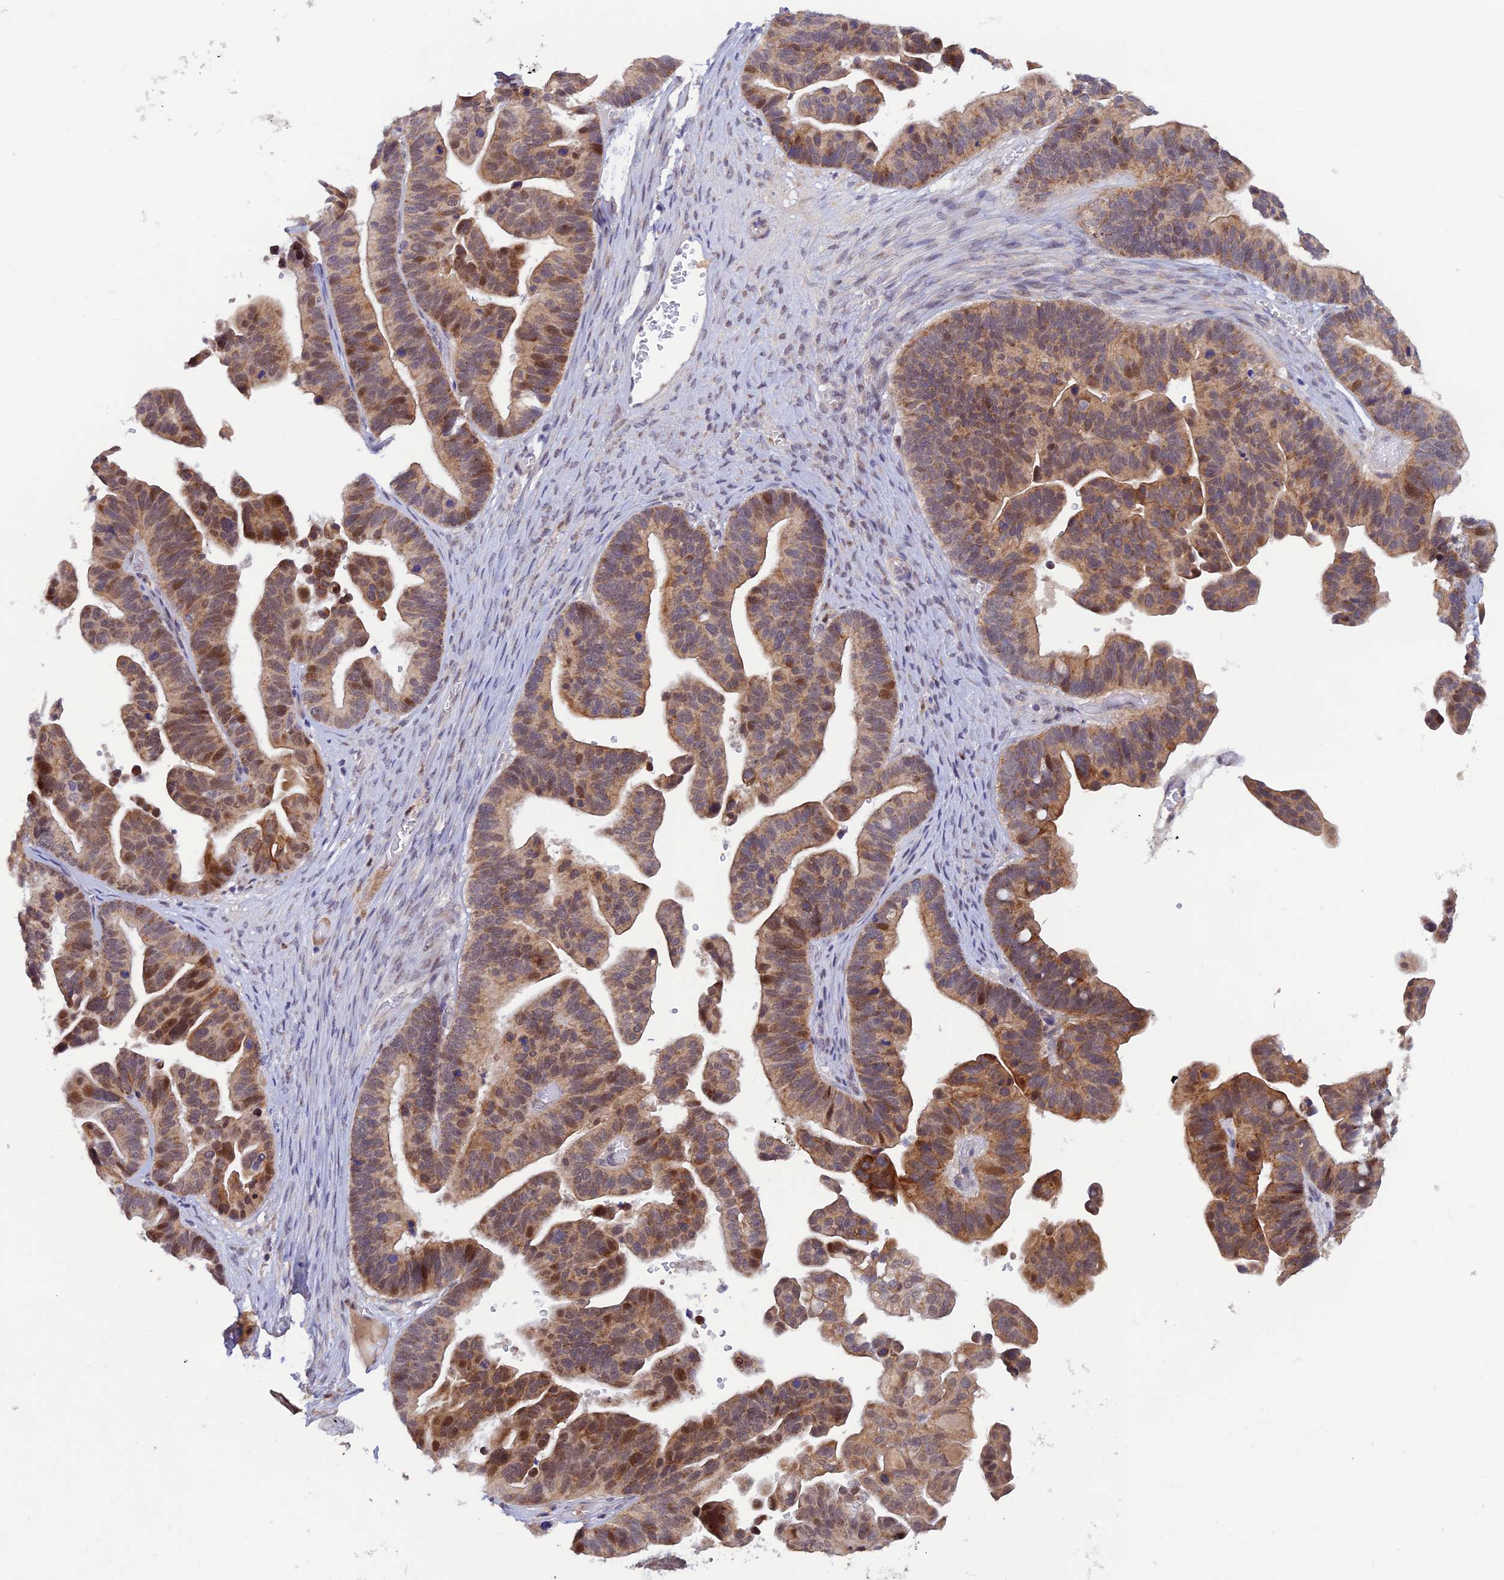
{"staining": {"intensity": "moderate", "quantity": ">75%", "location": "cytoplasmic/membranous,nuclear"}, "tissue": "ovarian cancer", "cell_type": "Tumor cells", "image_type": "cancer", "snomed": [{"axis": "morphology", "description": "Cystadenocarcinoma, serous, NOS"}, {"axis": "topography", "description": "Ovary"}], "caption": "Ovarian cancer (serous cystadenocarcinoma) stained for a protein shows moderate cytoplasmic/membranous and nuclear positivity in tumor cells.", "gene": "FASTKD5", "patient": {"sex": "female", "age": 56}}